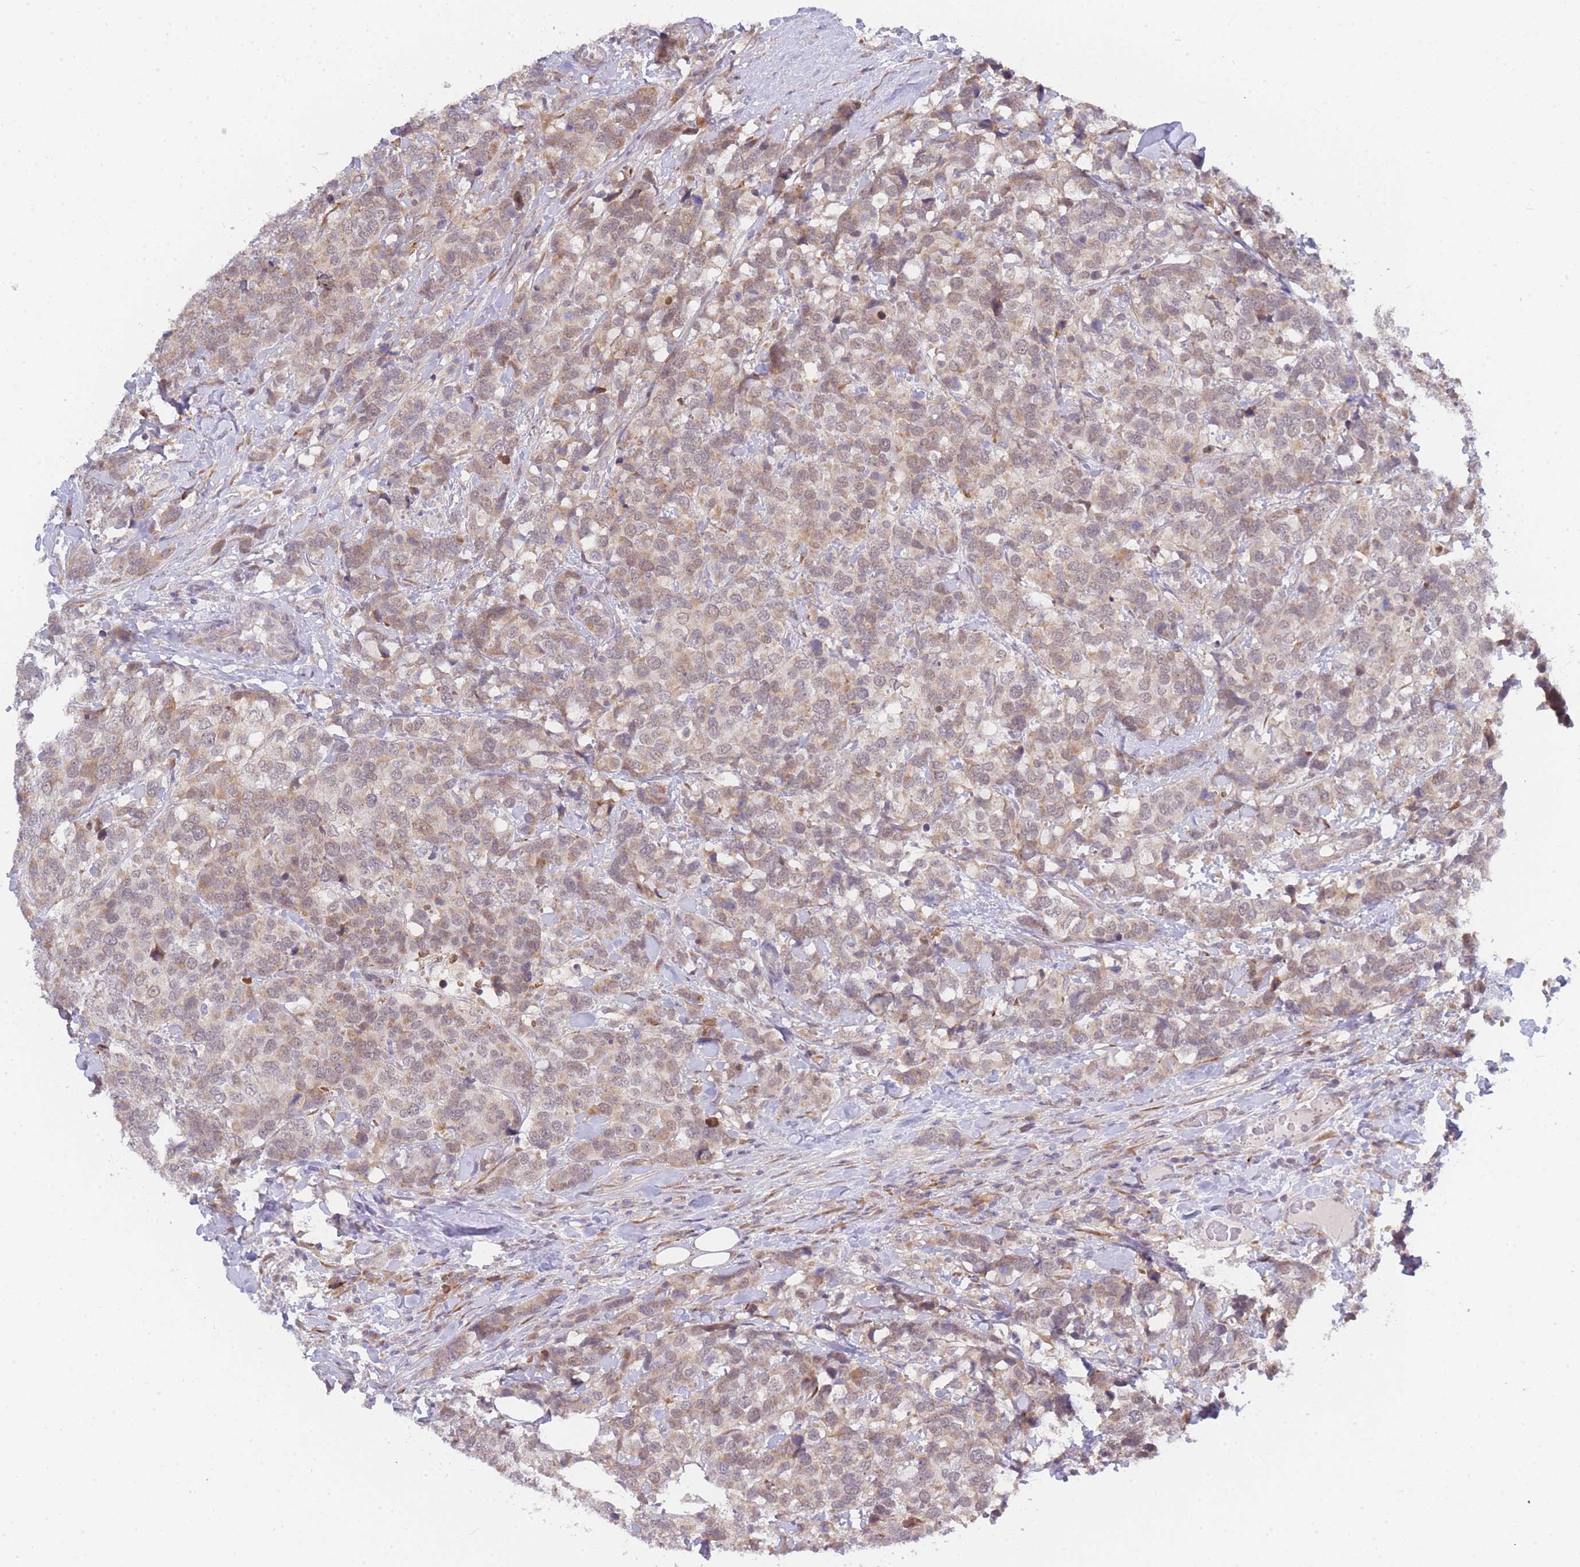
{"staining": {"intensity": "moderate", "quantity": ">75%", "location": "cytoplasmic/membranous,nuclear"}, "tissue": "breast cancer", "cell_type": "Tumor cells", "image_type": "cancer", "snomed": [{"axis": "morphology", "description": "Lobular carcinoma"}, {"axis": "topography", "description": "Breast"}], "caption": "Breast cancer (lobular carcinoma) tissue demonstrates moderate cytoplasmic/membranous and nuclear expression in approximately >75% of tumor cells (Stains: DAB (3,3'-diaminobenzidine) in brown, nuclei in blue, Microscopy: brightfield microscopy at high magnification).", "gene": "TRIM26", "patient": {"sex": "female", "age": 59}}